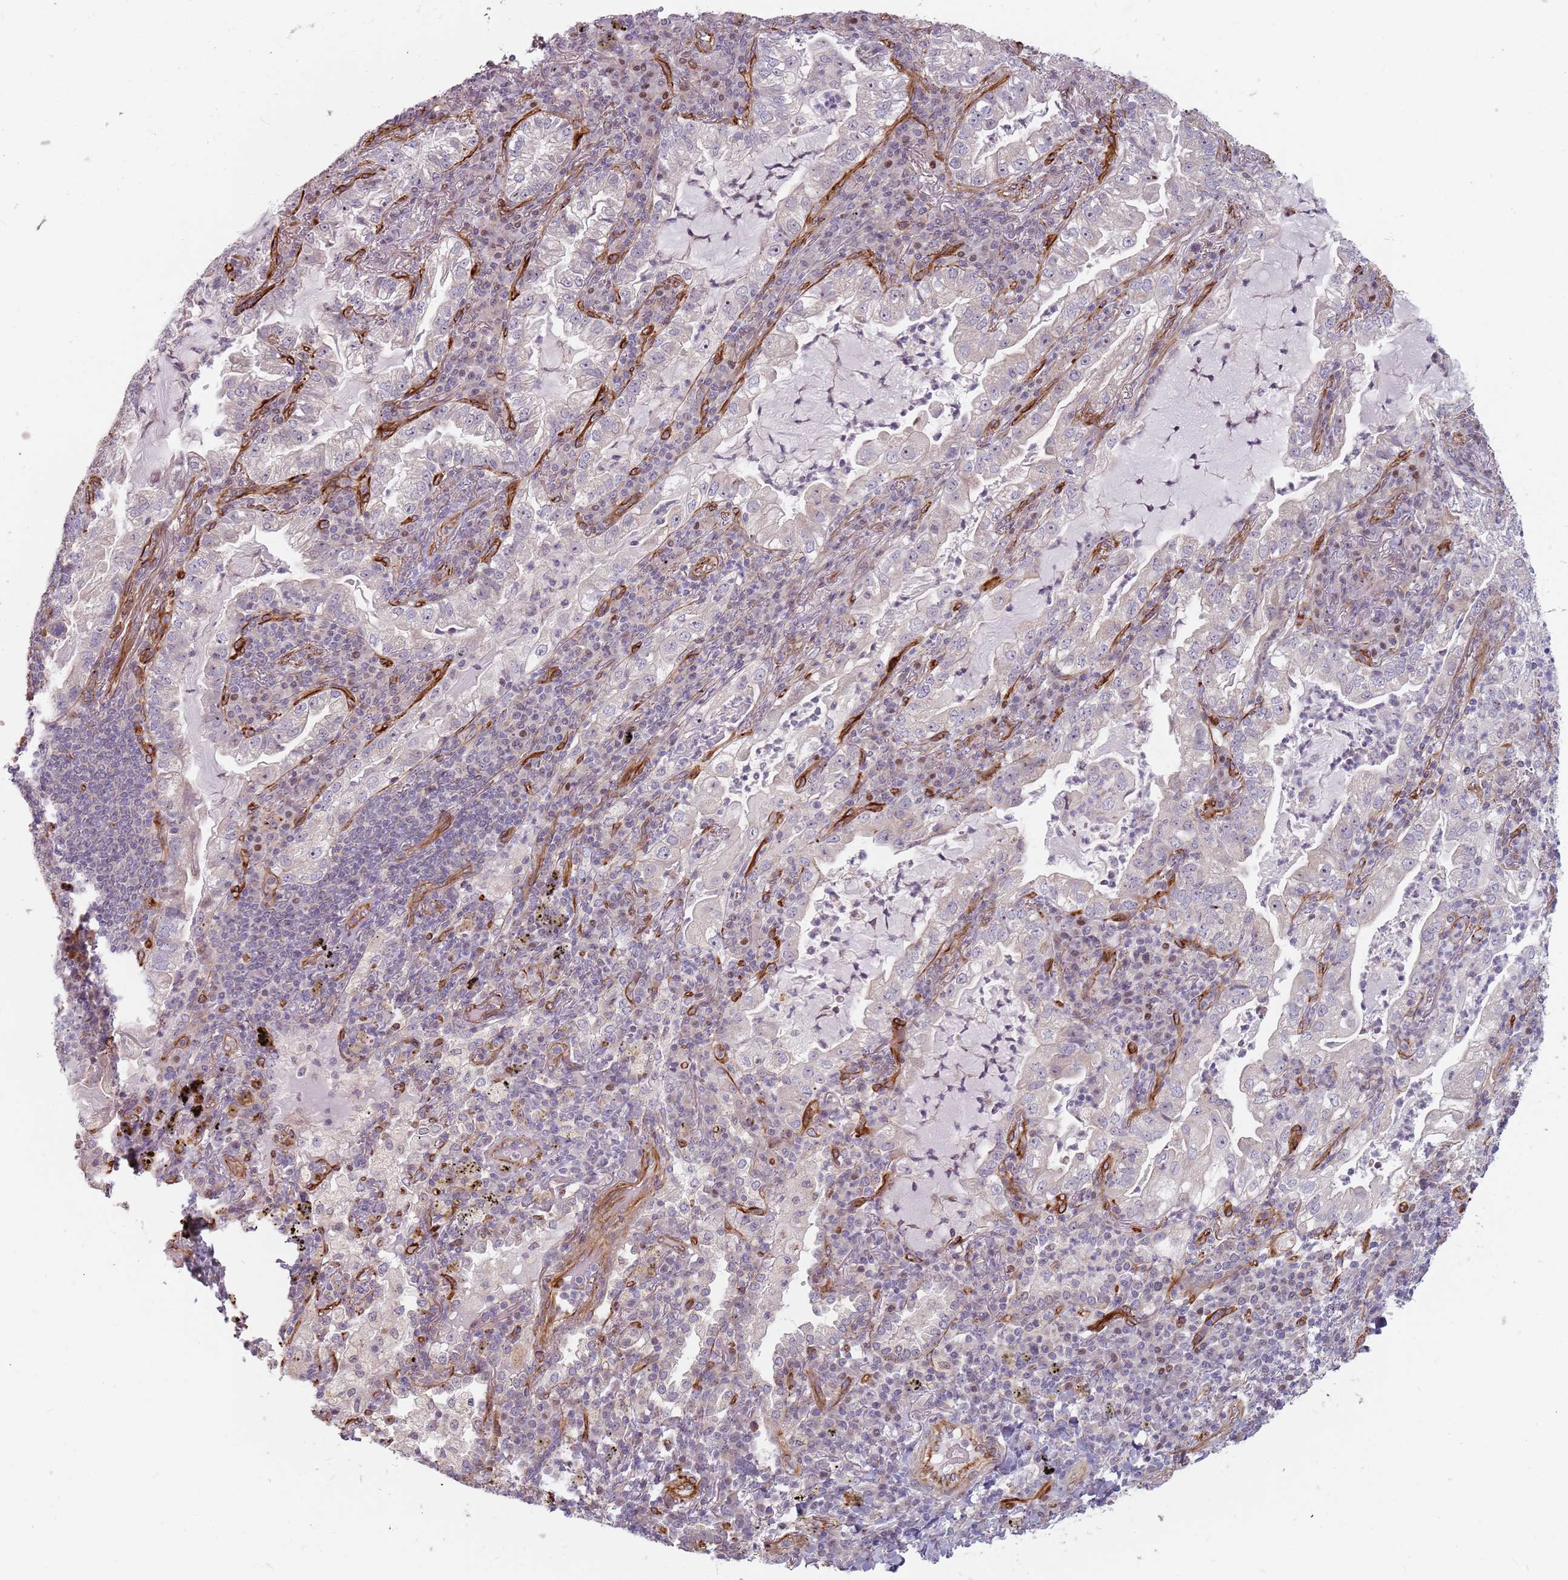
{"staining": {"intensity": "negative", "quantity": "none", "location": "none"}, "tissue": "lung cancer", "cell_type": "Tumor cells", "image_type": "cancer", "snomed": [{"axis": "morphology", "description": "Adenocarcinoma, NOS"}, {"axis": "topography", "description": "Lung"}], "caption": "This is an immunohistochemistry photomicrograph of human lung adenocarcinoma. There is no expression in tumor cells.", "gene": "GAS2L3", "patient": {"sex": "female", "age": 73}}